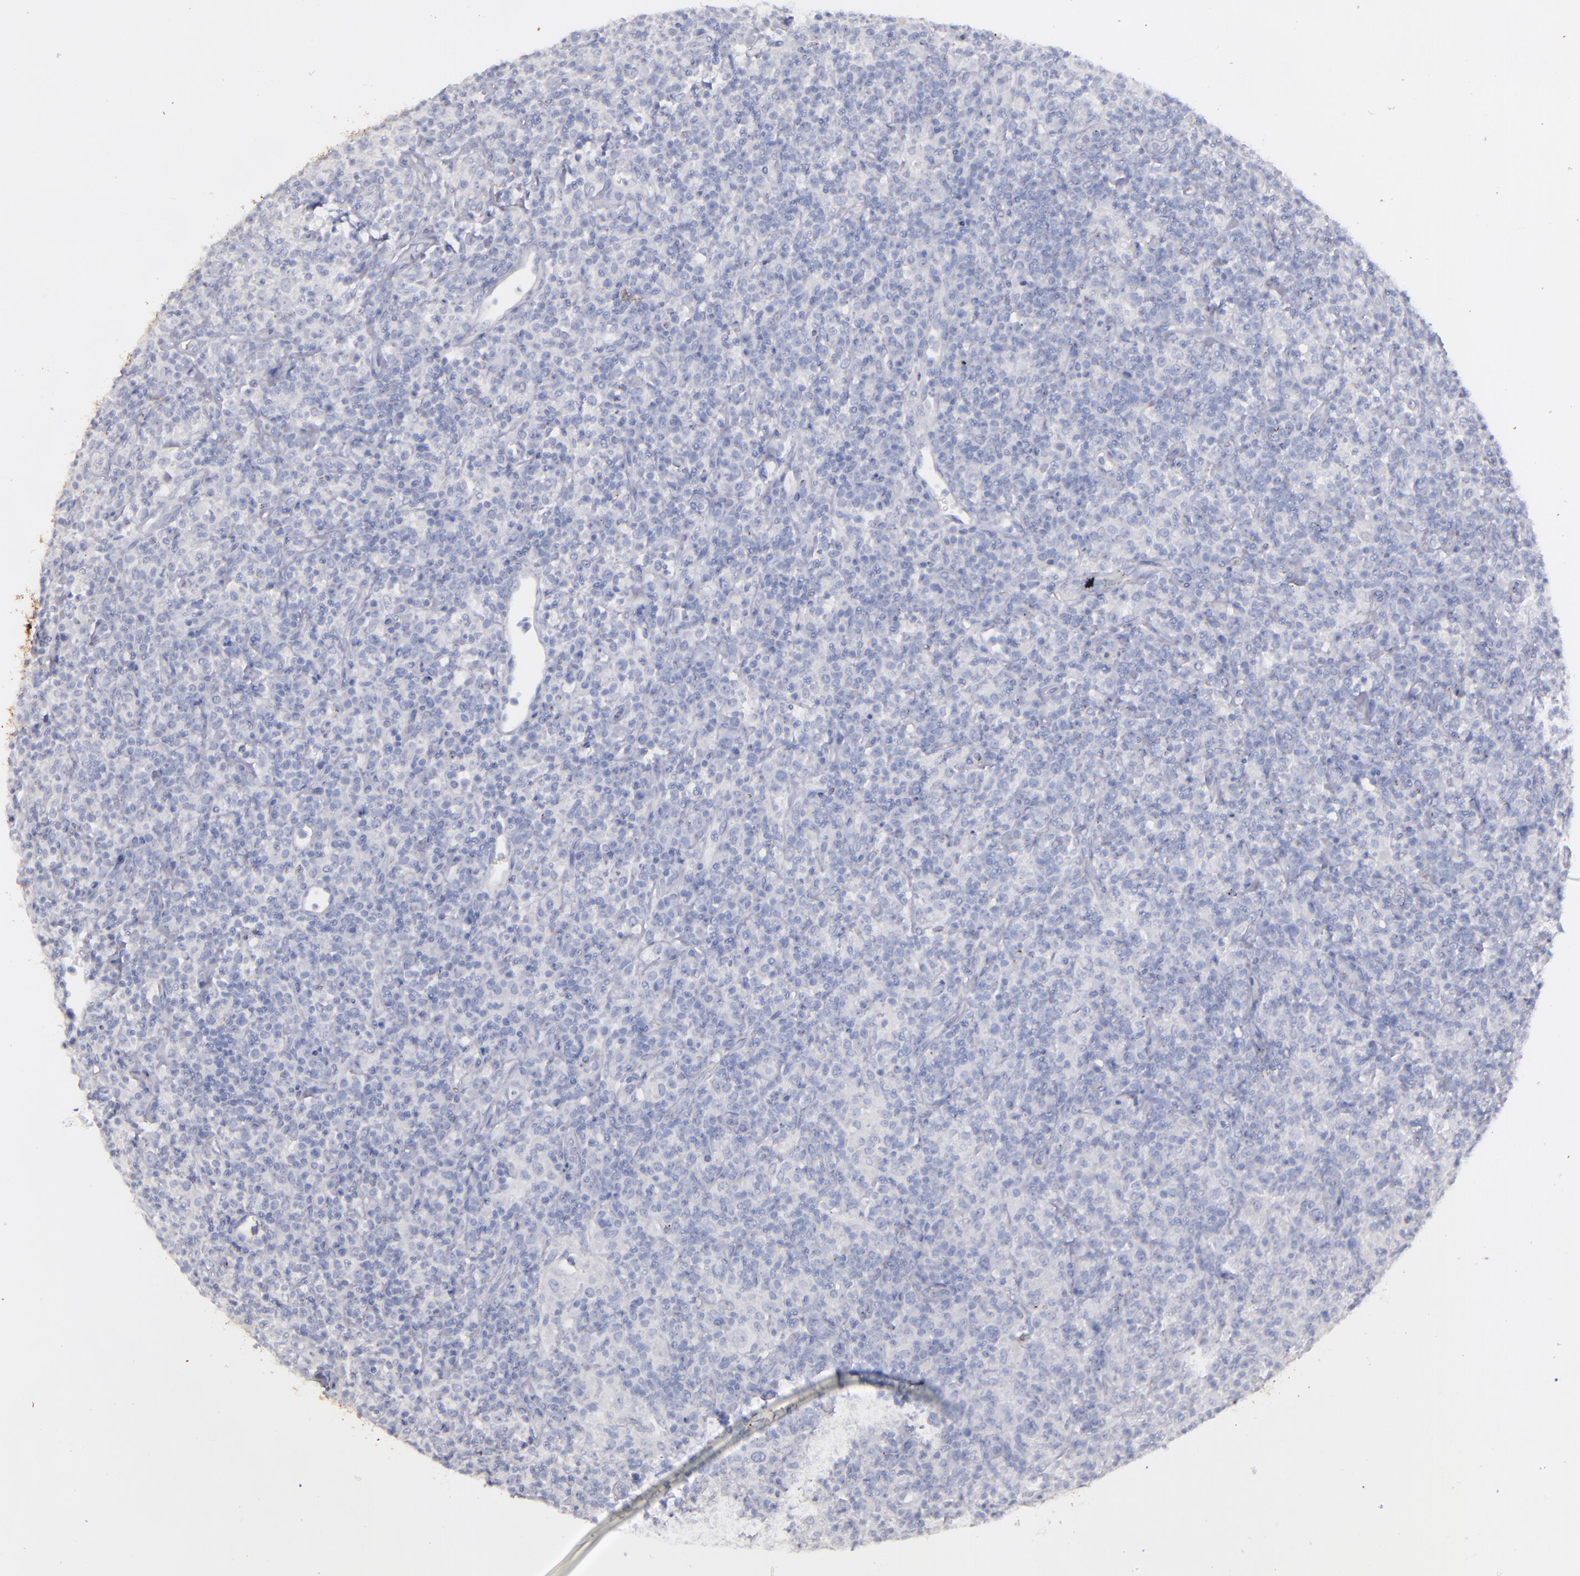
{"staining": {"intensity": "negative", "quantity": "none", "location": "none"}, "tissue": "lymphoma", "cell_type": "Tumor cells", "image_type": "cancer", "snomed": [{"axis": "morphology", "description": "Hodgkin's disease, NOS"}, {"axis": "topography", "description": "Lymph node"}], "caption": "Immunohistochemistry (IHC) image of neoplastic tissue: human Hodgkin's disease stained with DAB demonstrates no significant protein expression in tumor cells.", "gene": "SNAP25", "patient": {"sex": "male", "age": 65}}